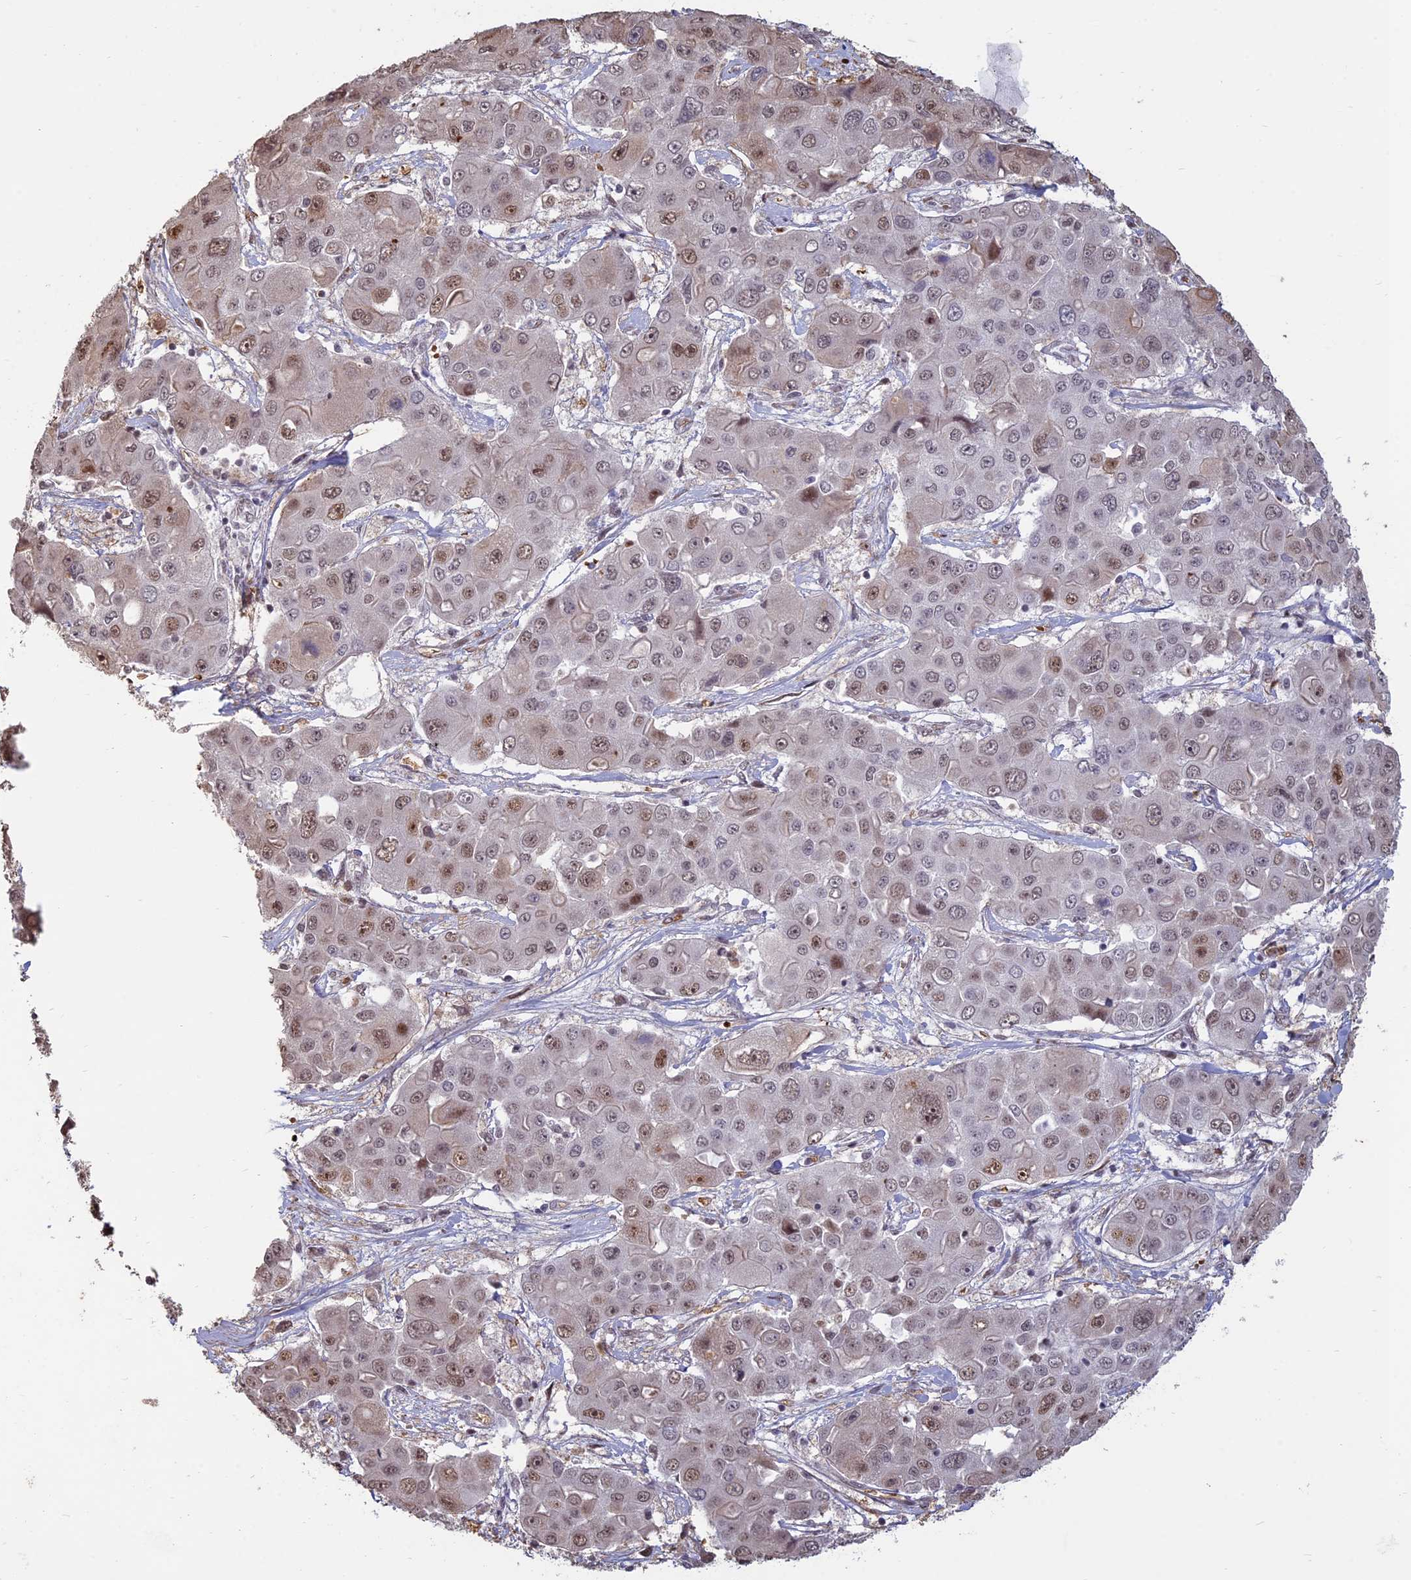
{"staining": {"intensity": "moderate", "quantity": "25%-75%", "location": "nuclear"}, "tissue": "liver cancer", "cell_type": "Tumor cells", "image_type": "cancer", "snomed": [{"axis": "morphology", "description": "Cholangiocarcinoma"}, {"axis": "topography", "description": "Liver"}], "caption": "Moderate nuclear protein positivity is identified in approximately 25%-75% of tumor cells in liver cholangiocarcinoma.", "gene": "MFAP1", "patient": {"sex": "male", "age": 67}}